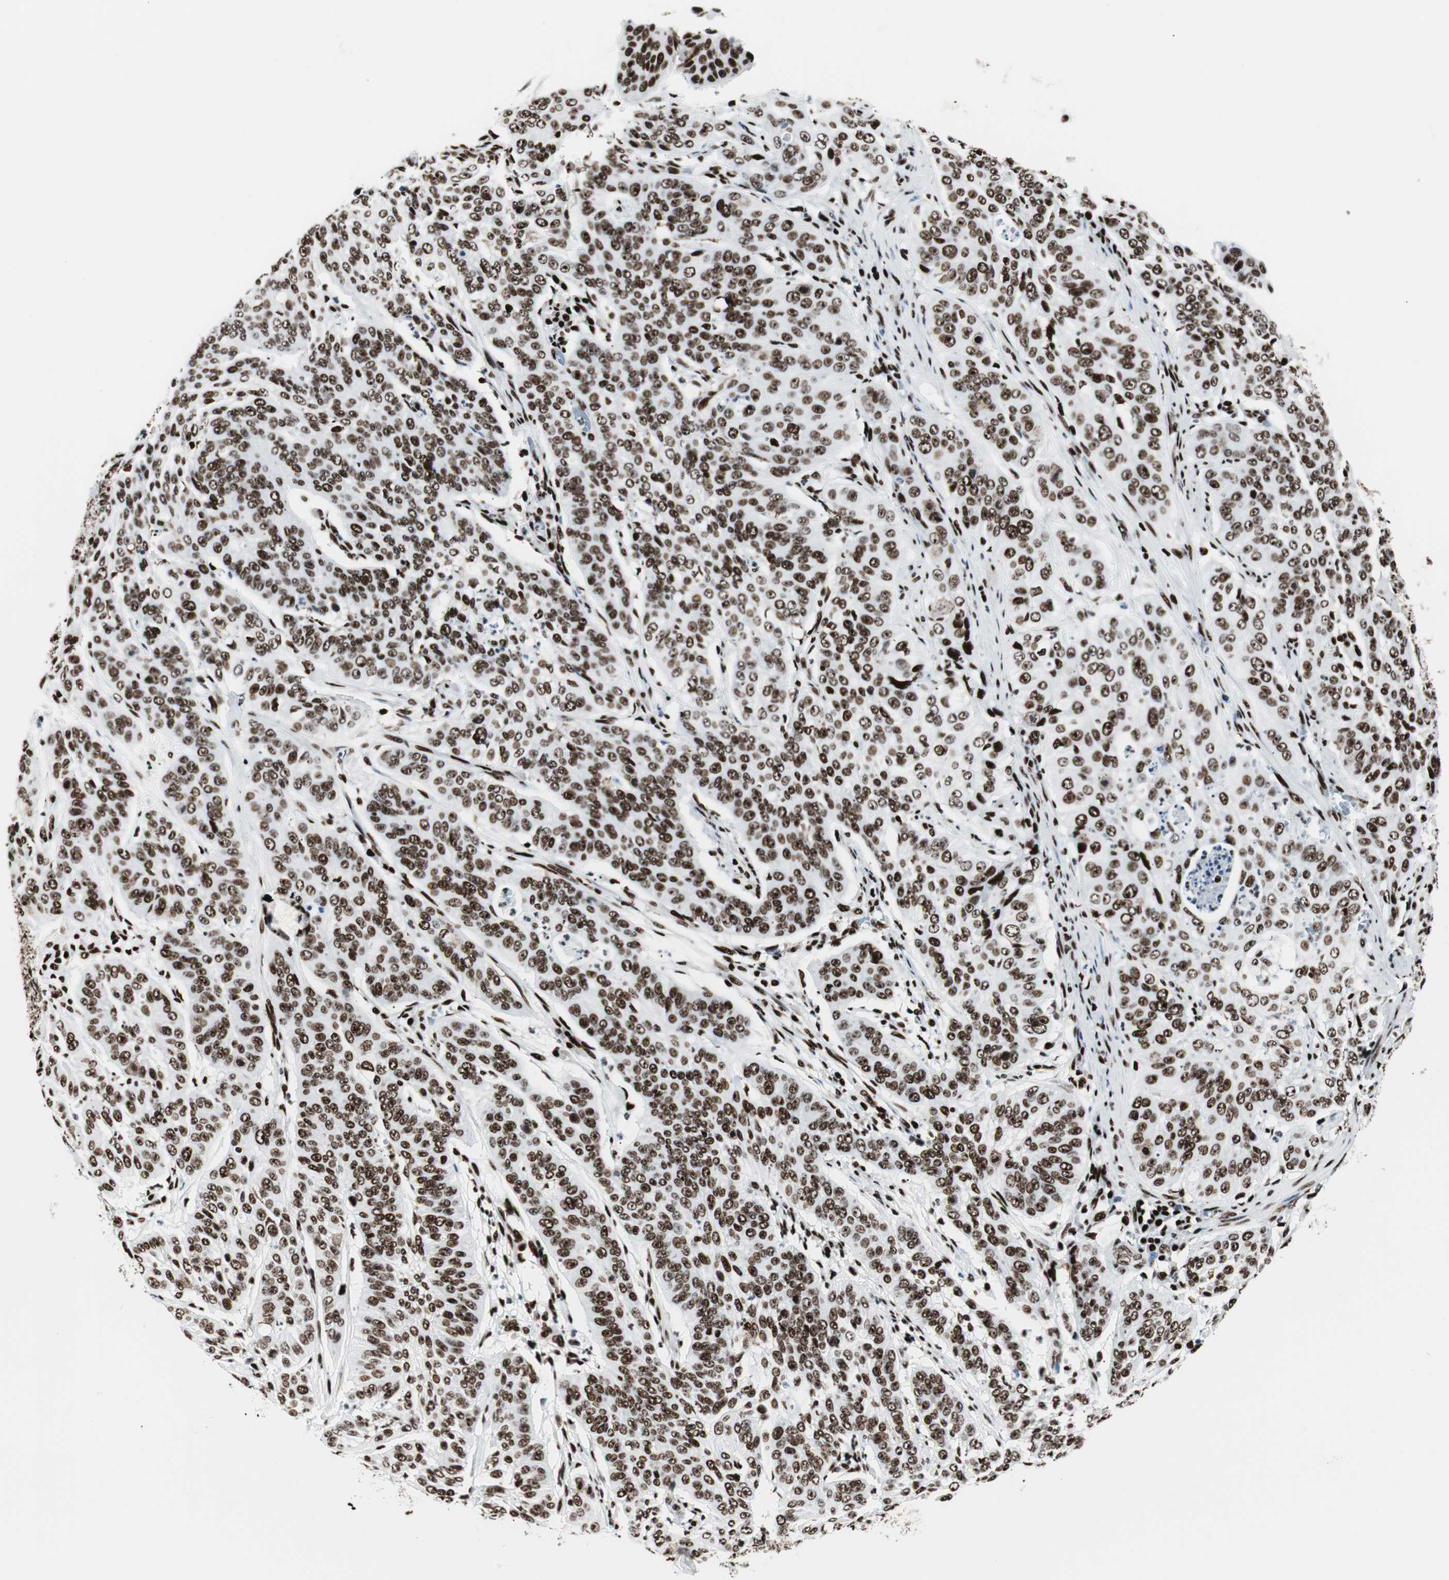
{"staining": {"intensity": "strong", "quantity": ">75%", "location": "nuclear"}, "tissue": "cervical cancer", "cell_type": "Tumor cells", "image_type": "cancer", "snomed": [{"axis": "morphology", "description": "Squamous cell carcinoma, NOS"}, {"axis": "topography", "description": "Cervix"}], "caption": "Immunohistochemical staining of human cervical cancer (squamous cell carcinoma) exhibits strong nuclear protein expression in approximately >75% of tumor cells.", "gene": "NCL", "patient": {"sex": "female", "age": 39}}